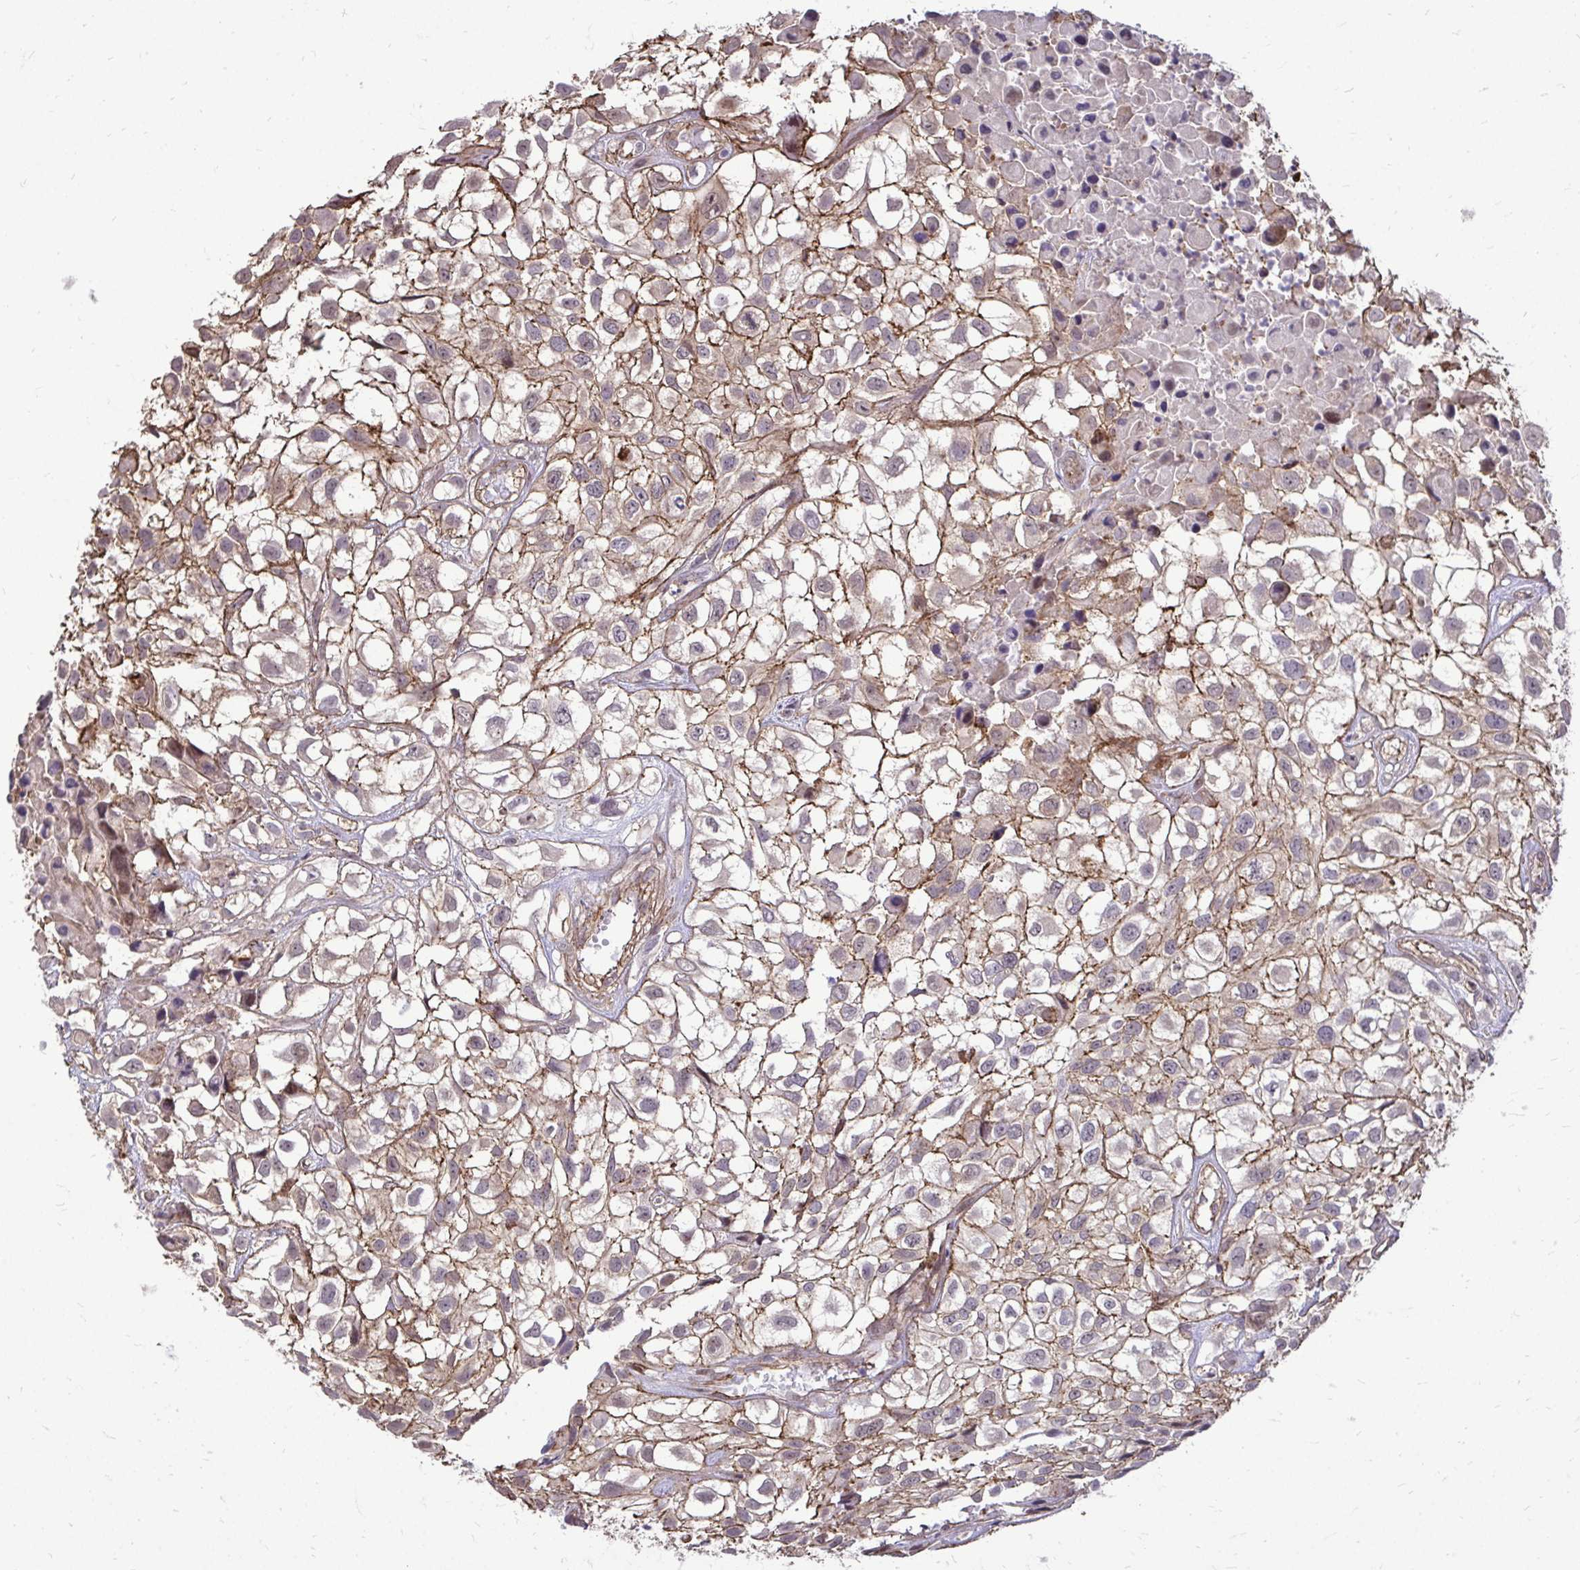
{"staining": {"intensity": "weak", "quantity": "25%-75%", "location": "cytoplasmic/membranous"}, "tissue": "urothelial cancer", "cell_type": "Tumor cells", "image_type": "cancer", "snomed": [{"axis": "morphology", "description": "Urothelial carcinoma, High grade"}, {"axis": "topography", "description": "Urinary bladder"}], "caption": "Weak cytoplasmic/membranous protein staining is identified in approximately 25%-75% of tumor cells in urothelial cancer.", "gene": "TRIP6", "patient": {"sex": "male", "age": 56}}